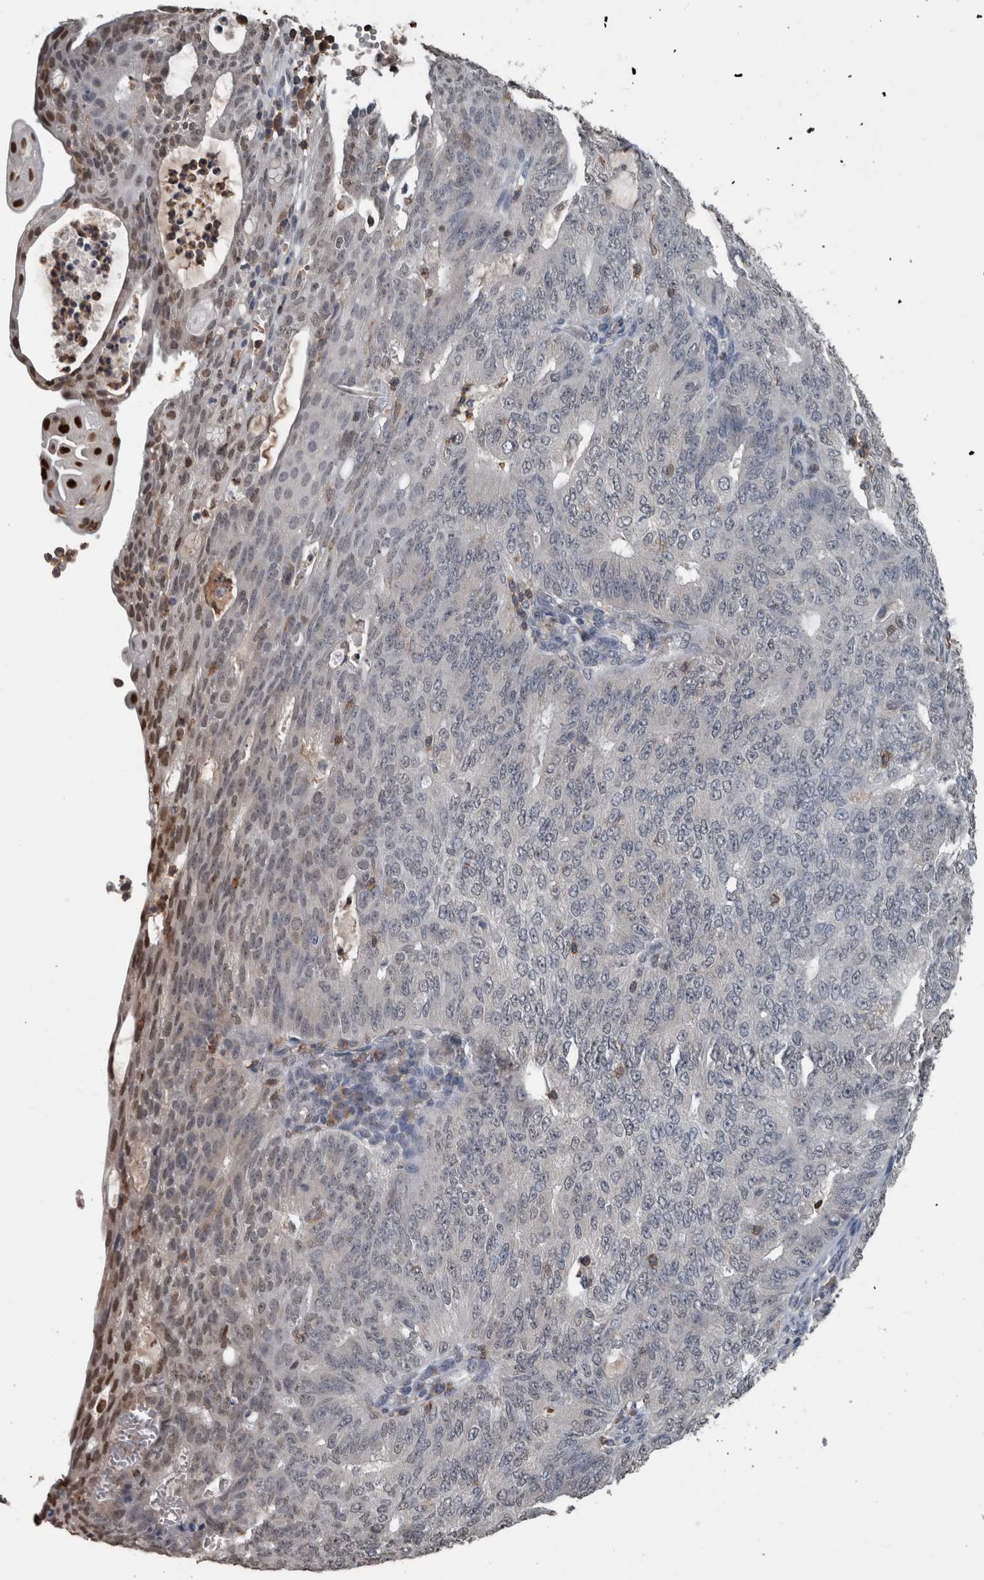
{"staining": {"intensity": "moderate", "quantity": "<25%", "location": "nuclear"}, "tissue": "endometrial cancer", "cell_type": "Tumor cells", "image_type": "cancer", "snomed": [{"axis": "morphology", "description": "Adenocarcinoma, NOS"}, {"axis": "topography", "description": "Endometrium"}], "caption": "IHC (DAB) staining of human adenocarcinoma (endometrial) shows moderate nuclear protein positivity in approximately <25% of tumor cells. (DAB IHC, brown staining for protein, blue staining for nuclei).", "gene": "MAFF", "patient": {"sex": "female", "age": 32}}